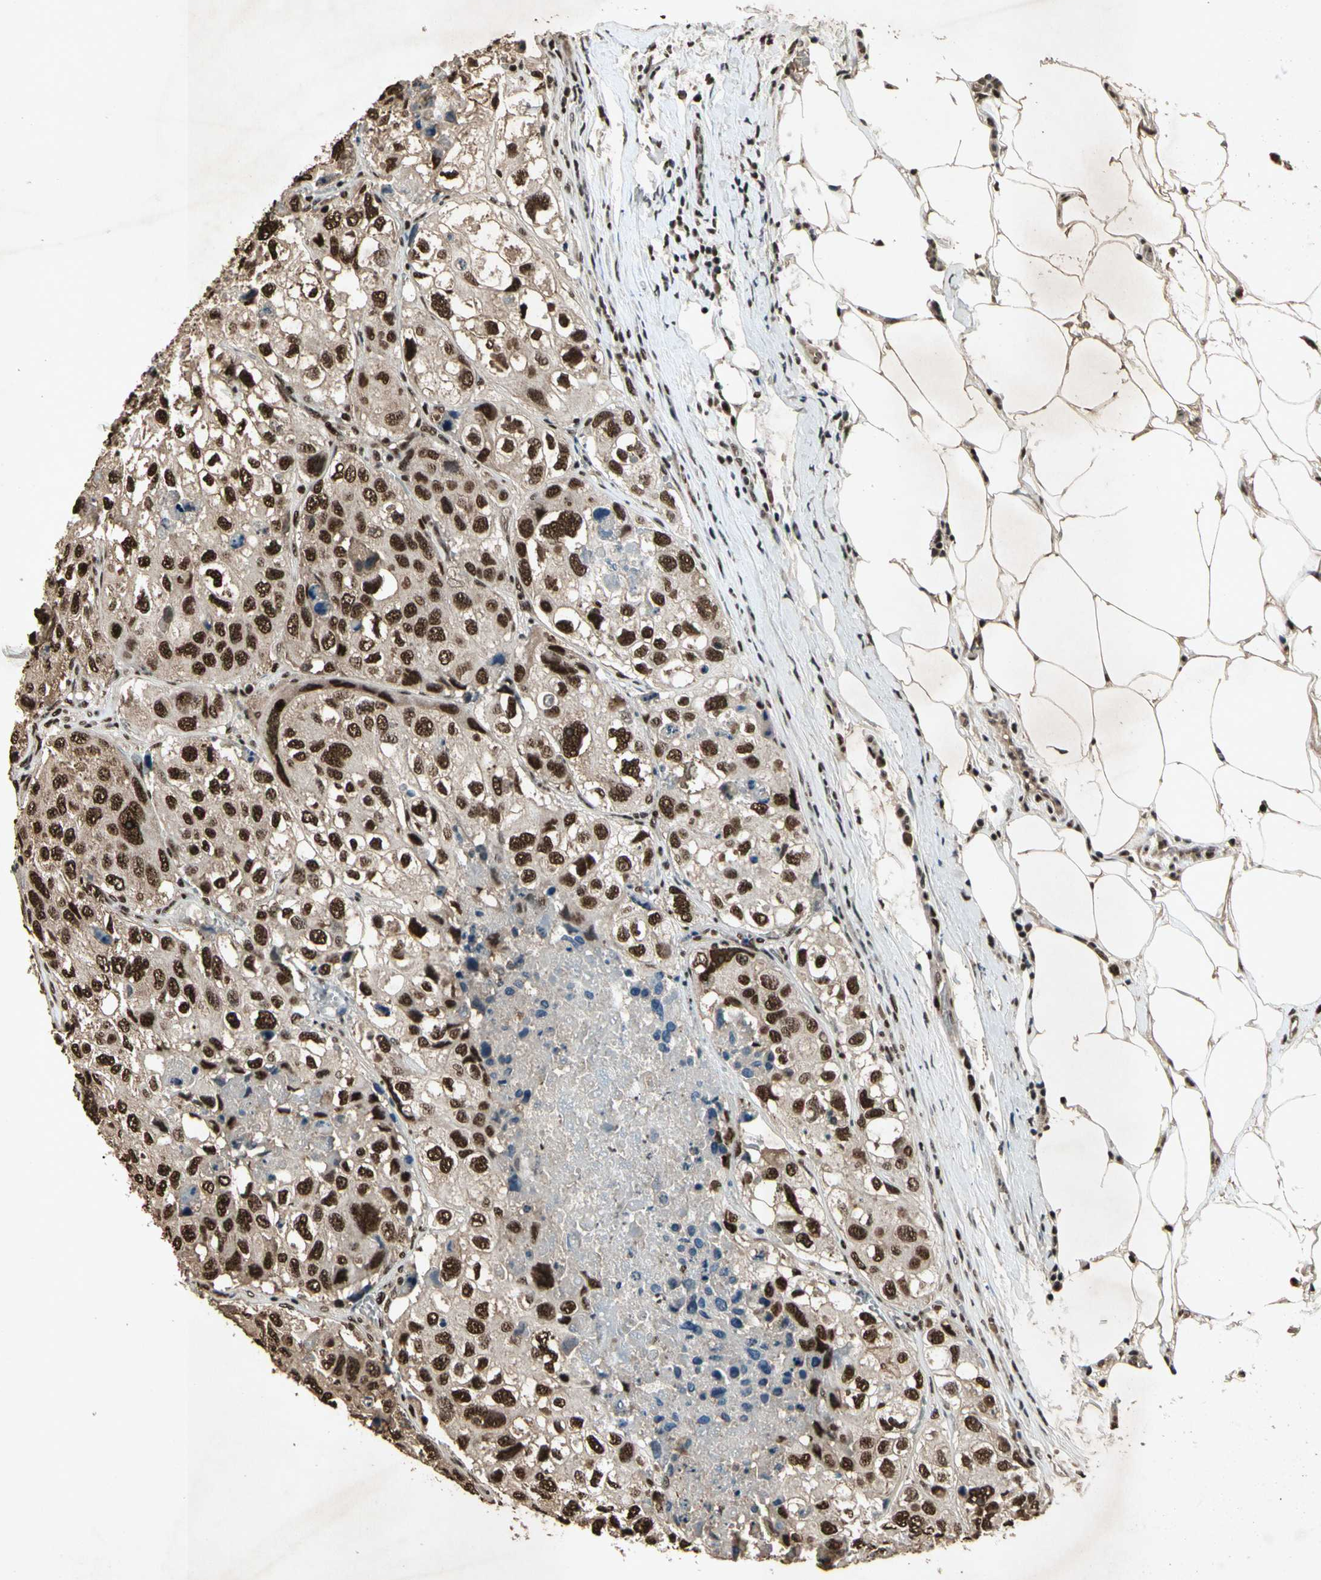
{"staining": {"intensity": "strong", "quantity": ">75%", "location": "nuclear"}, "tissue": "urothelial cancer", "cell_type": "Tumor cells", "image_type": "cancer", "snomed": [{"axis": "morphology", "description": "Urothelial carcinoma, High grade"}, {"axis": "topography", "description": "Lymph node"}, {"axis": "topography", "description": "Urinary bladder"}], "caption": "Human urothelial carcinoma (high-grade) stained with a brown dye displays strong nuclear positive staining in about >75% of tumor cells.", "gene": "TBX2", "patient": {"sex": "male", "age": 51}}